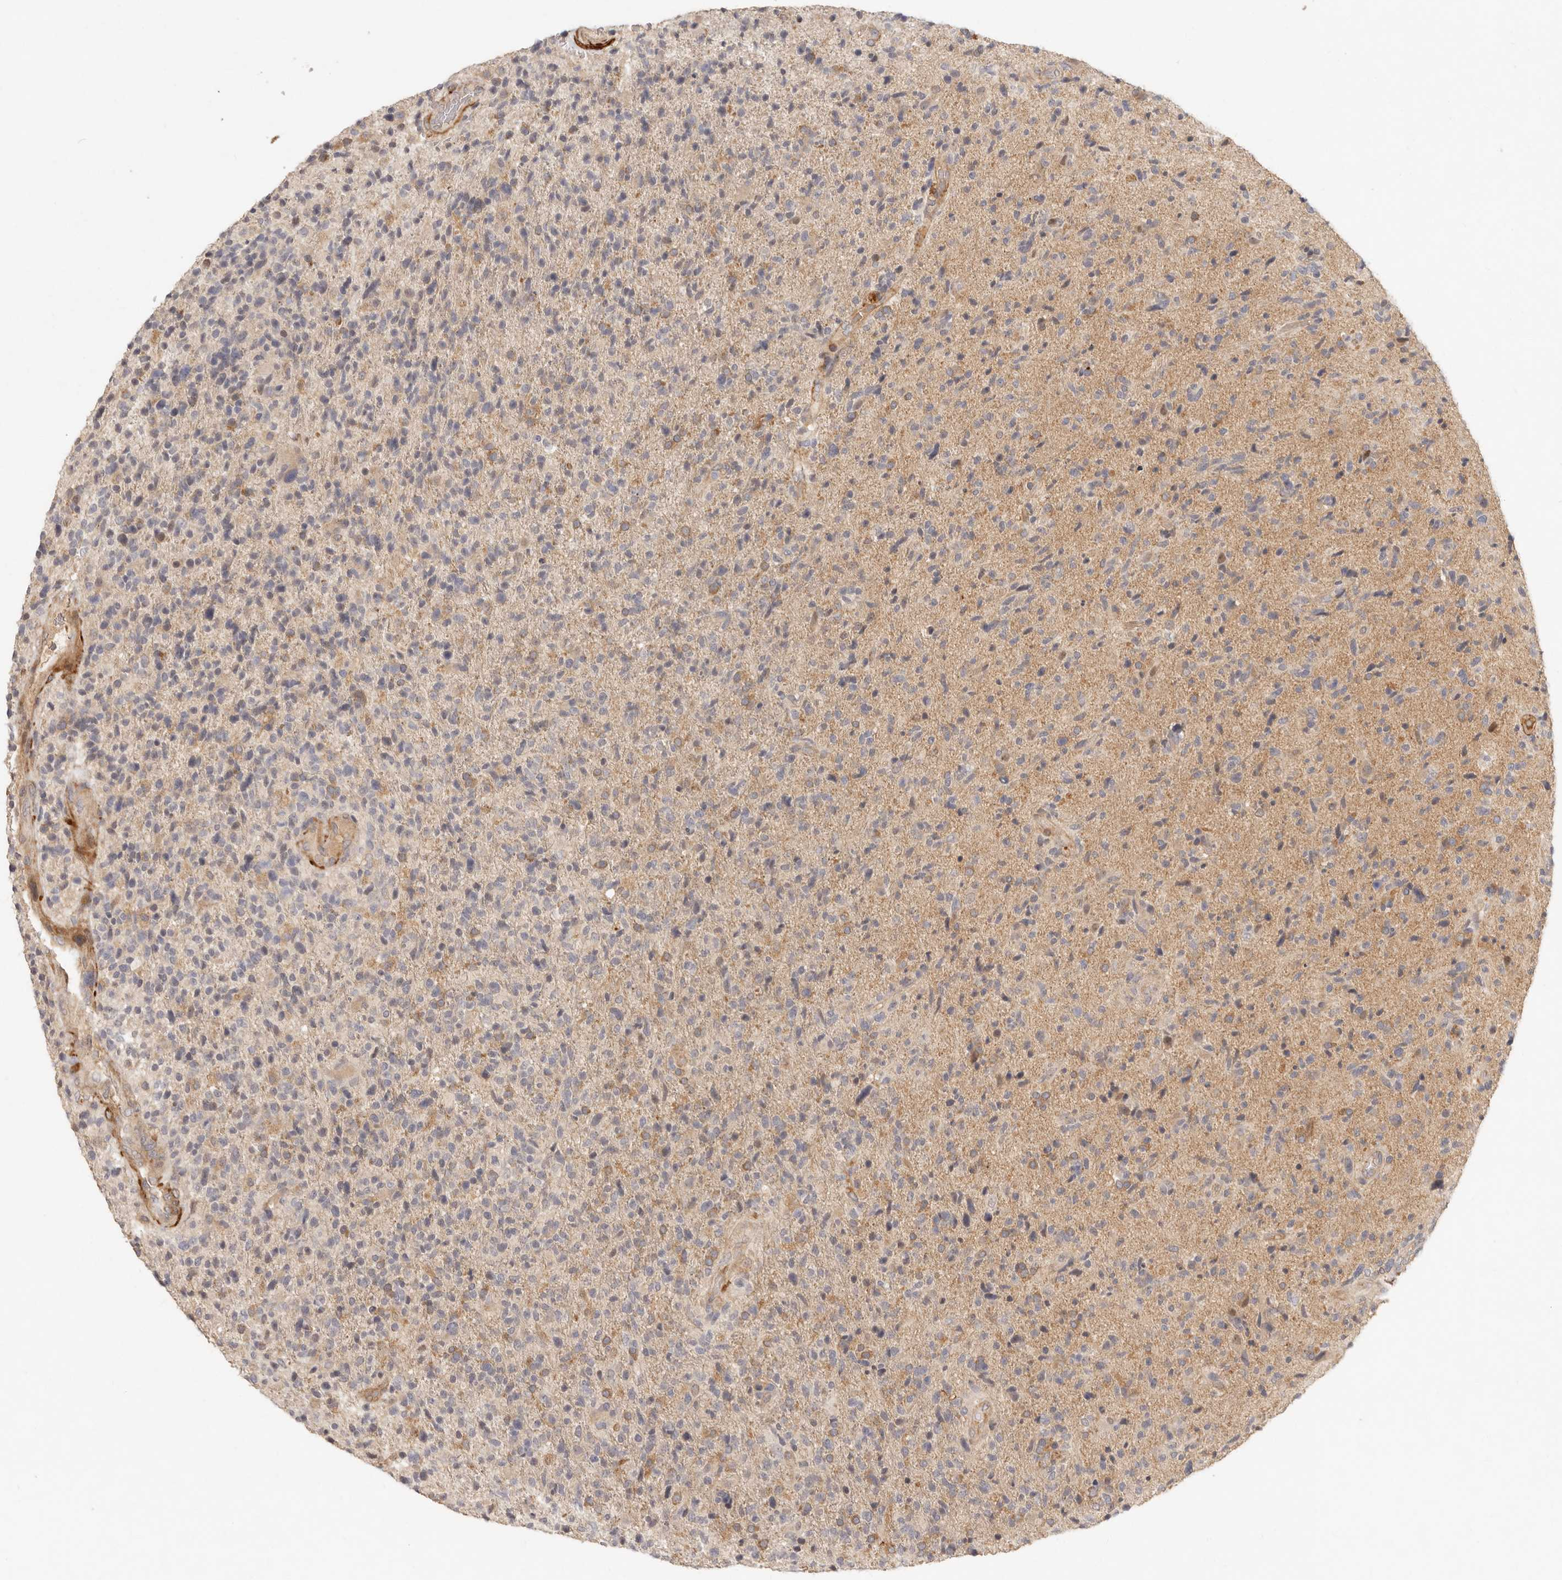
{"staining": {"intensity": "weak", "quantity": "<25%", "location": "cytoplasmic/membranous"}, "tissue": "glioma", "cell_type": "Tumor cells", "image_type": "cancer", "snomed": [{"axis": "morphology", "description": "Glioma, malignant, High grade"}, {"axis": "topography", "description": "Brain"}], "caption": "The immunohistochemistry (IHC) image has no significant staining in tumor cells of glioma tissue. (Immunohistochemistry (ihc), brightfield microscopy, high magnification).", "gene": "VIPR1", "patient": {"sex": "male", "age": 72}}